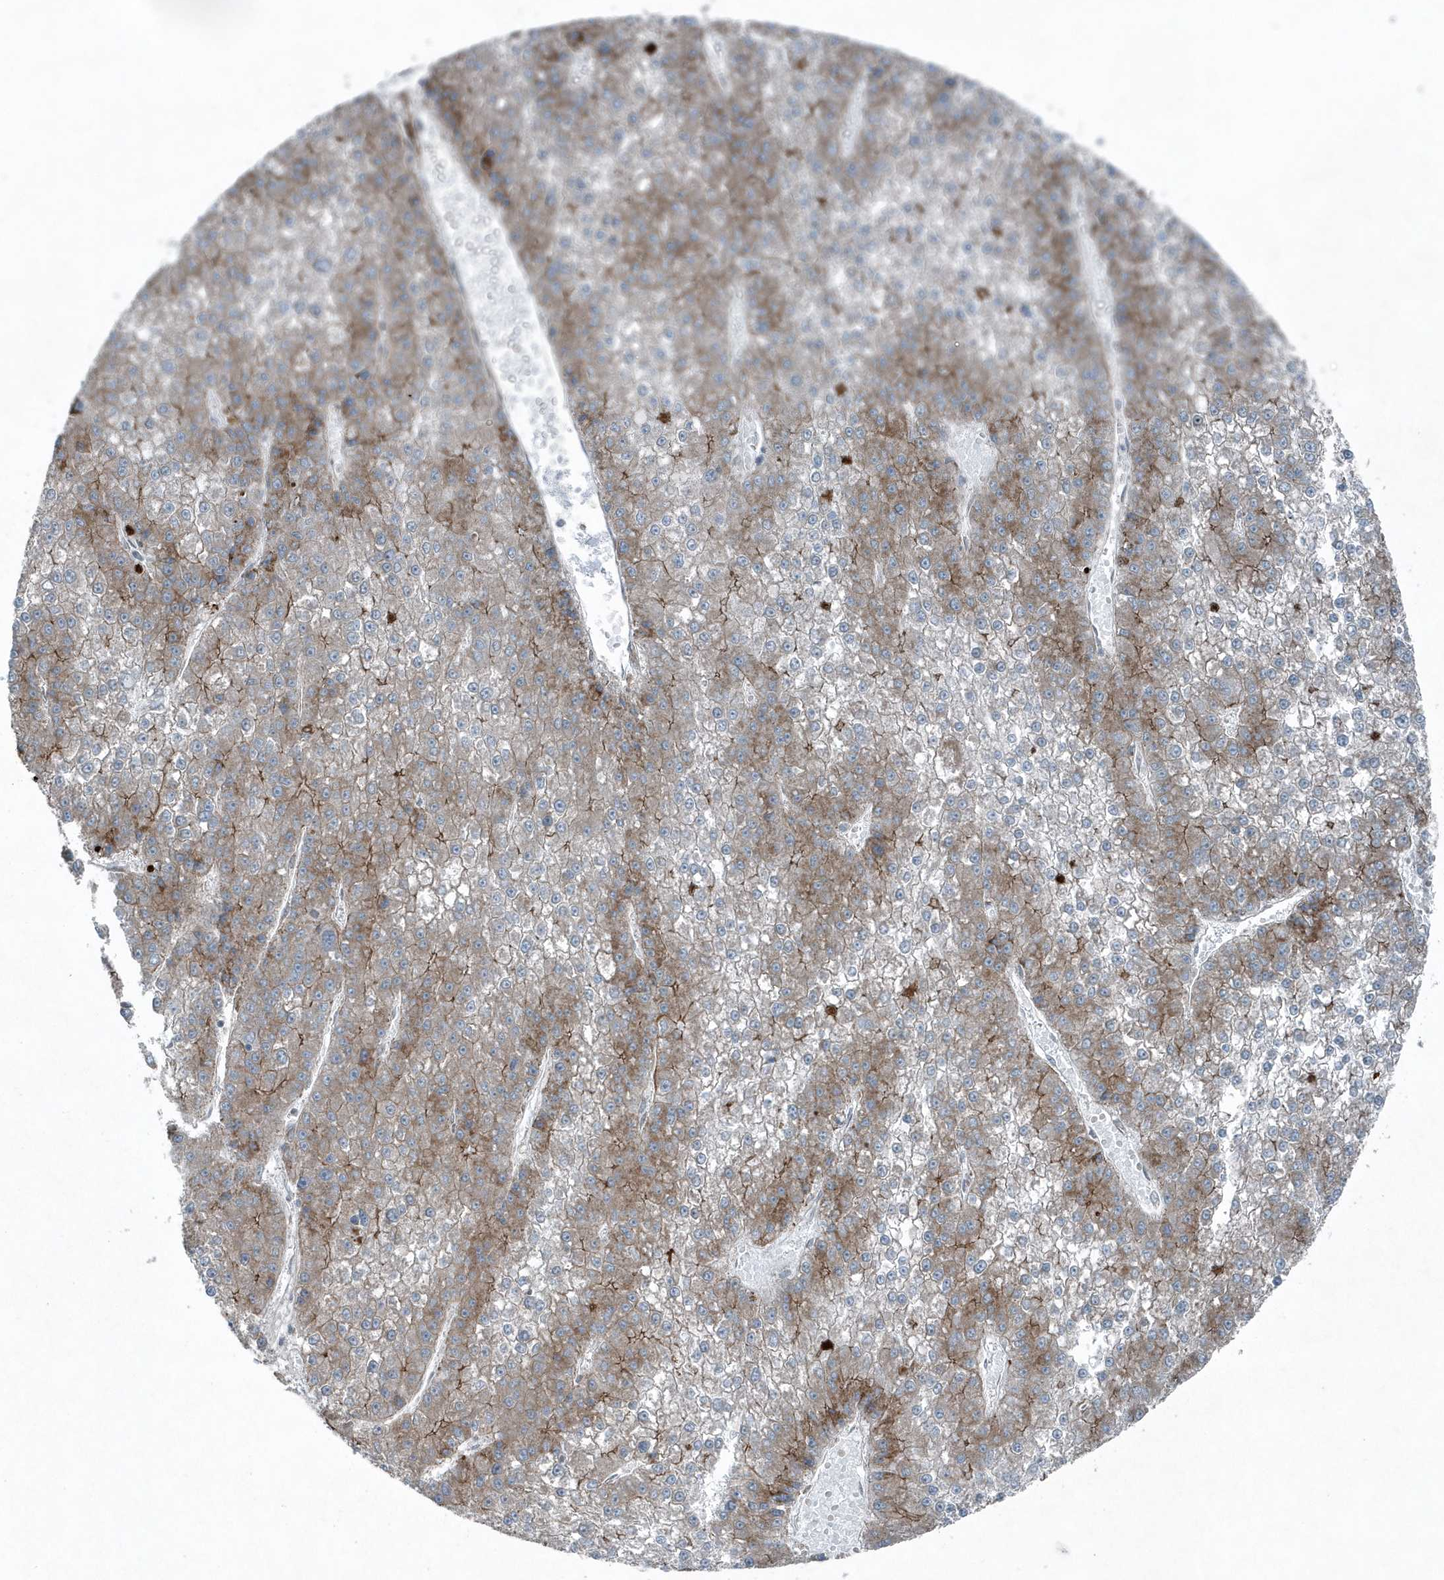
{"staining": {"intensity": "moderate", "quantity": "25%-75%", "location": "cytoplasmic/membranous"}, "tissue": "liver cancer", "cell_type": "Tumor cells", "image_type": "cancer", "snomed": [{"axis": "morphology", "description": "Carcinoma, Hepatocellular, NOS"}, {"axis": "topography", "description": "Liver"}], "caption": "Liver cancer (hepatocellular carcinoma) stained with DAB immunohistochemistry demonstrates medium levels of moderate cytoplasmic/membranous positivity in about 25%-75% of tumor cells.", "gene": "GCC2", "patient": {"sex": "female", "age": 73}}